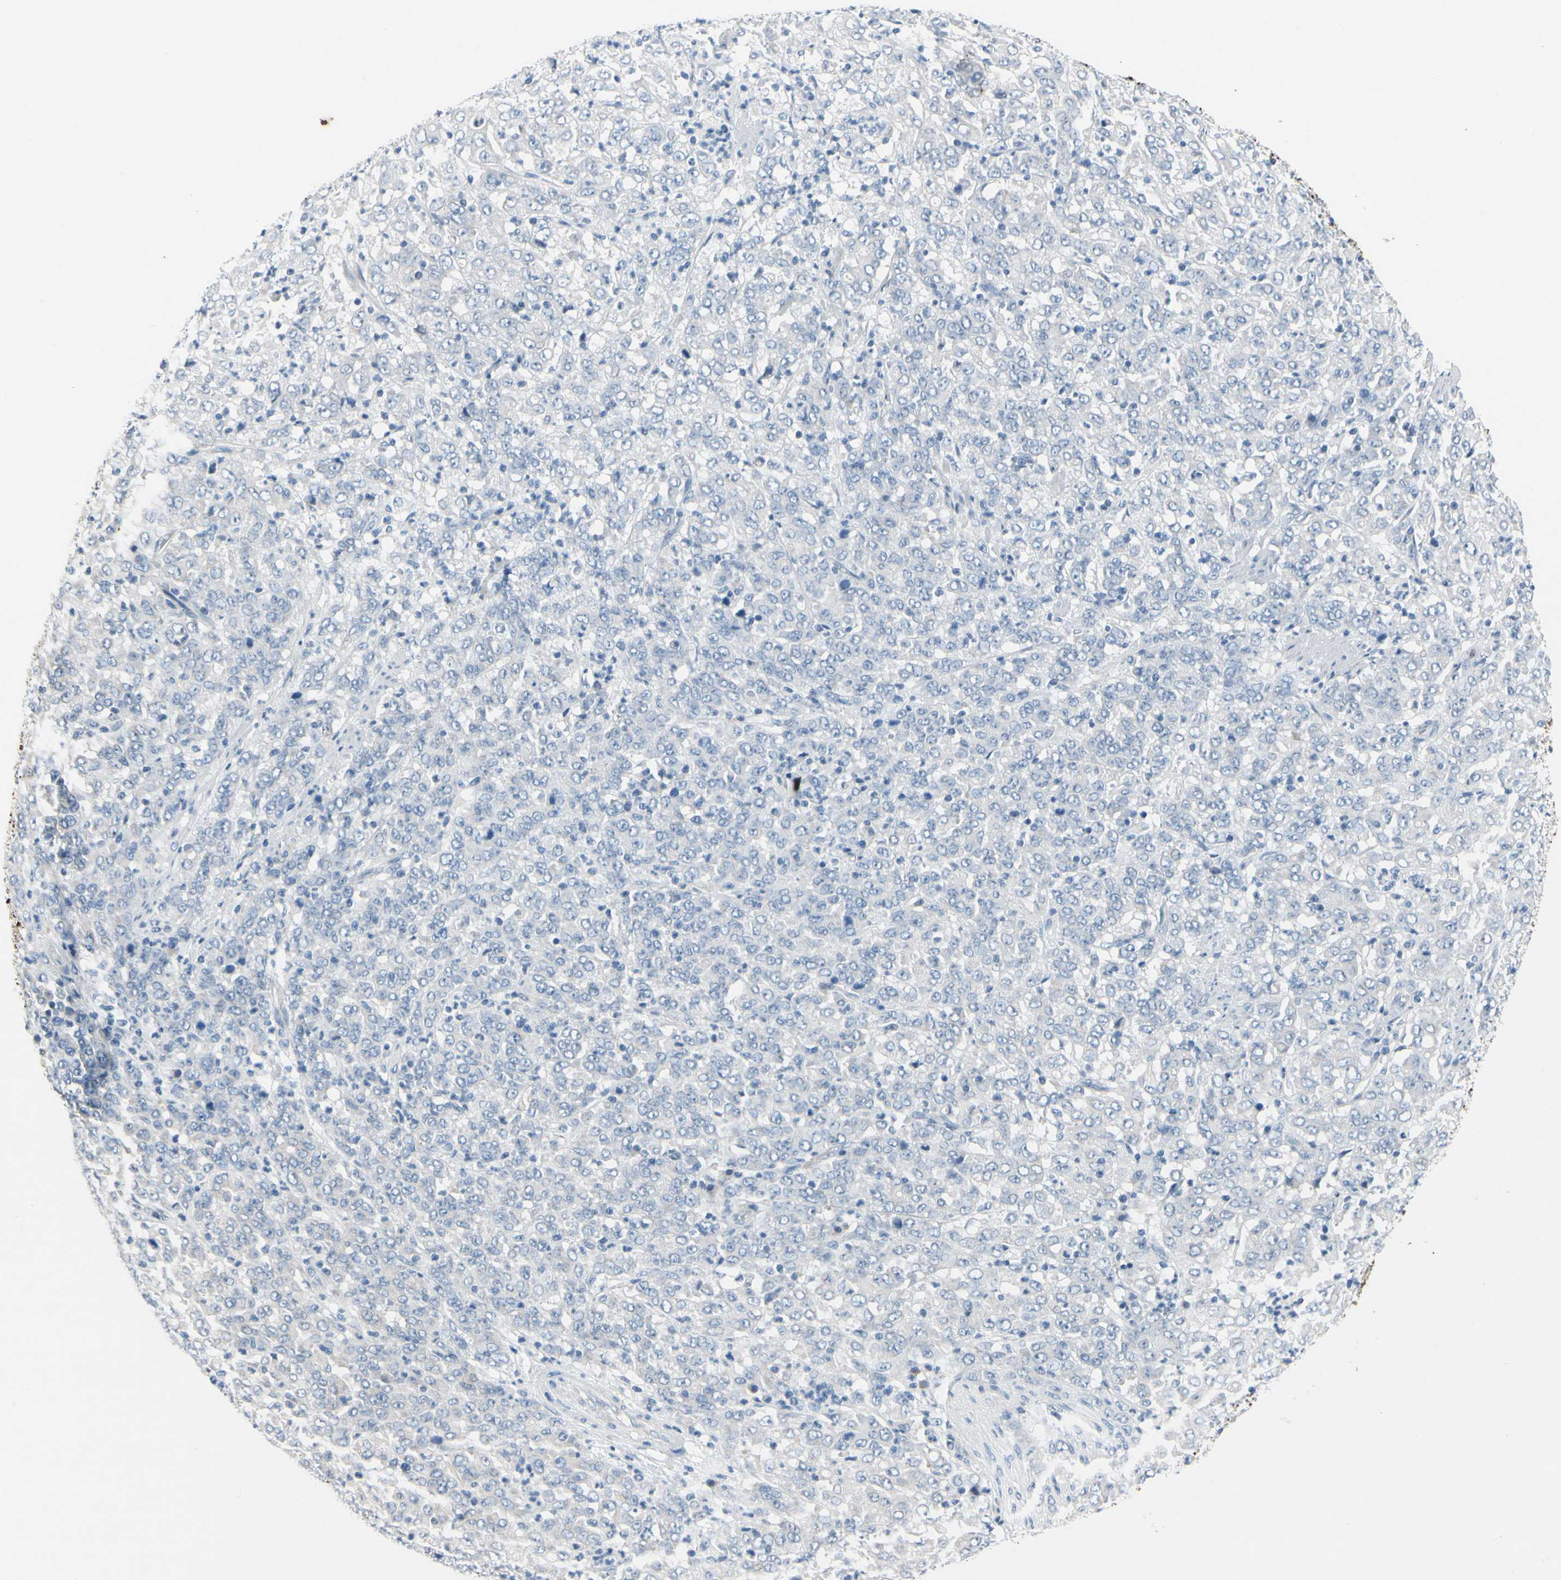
{"staining": {"intensity": "negative", "quantity": "none", "location": "none"}, "tissue": "stomach cancer", "cell_type": "Tumor cells", "image_type": "cancer", "snomed": [{"axis": "morphology", "description": "Adenocarcinoma, NOS"}, {"axis": "topography", "description": "Stomach, lower"}], "caption": "Immunohistochemistry (IHC) photomicrograph of adenocarcinoma (stomach) stained for a protein (brown), which exhibits no expression in tumor cells.", "gene": "MUC5B", "patient": {"sex": "female", "age": 71}}